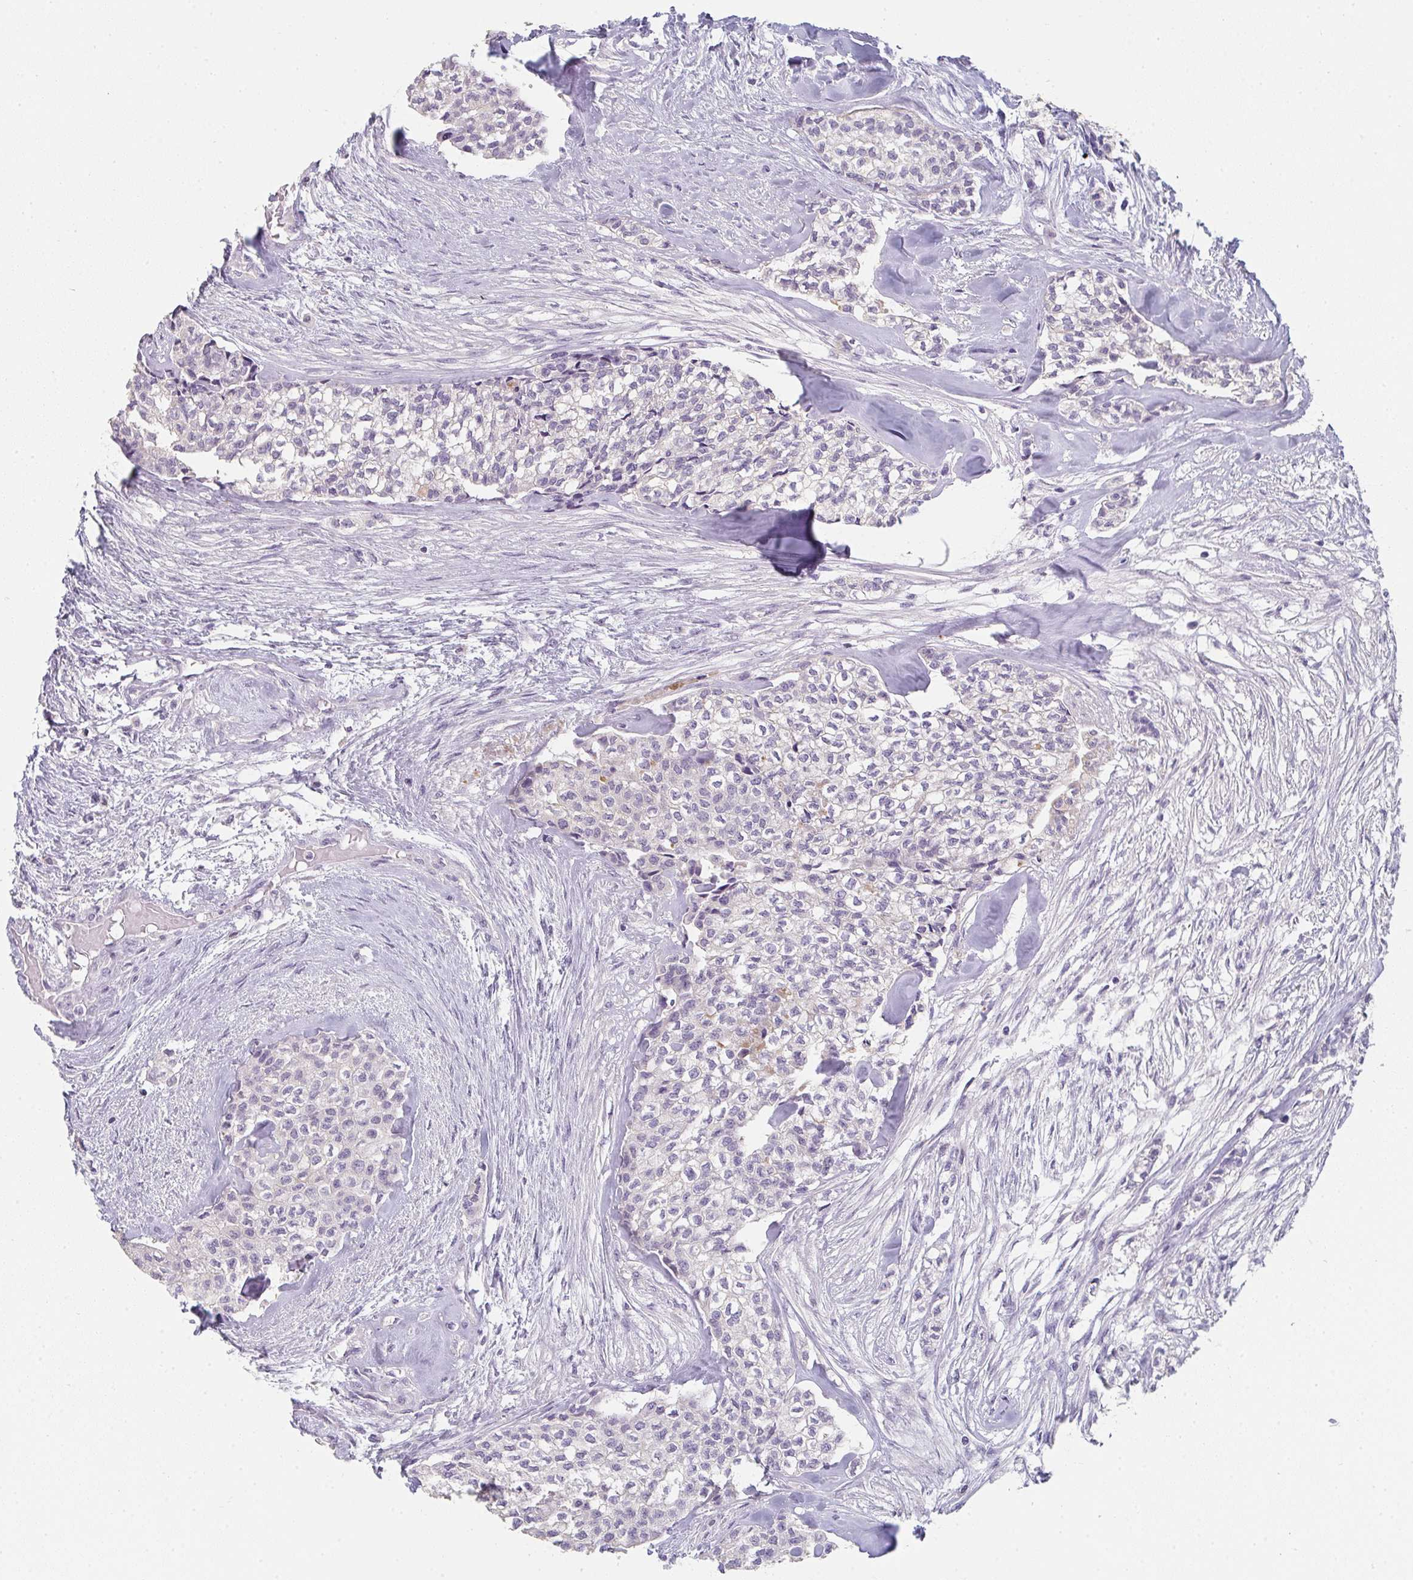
{"staining": {"intensity": "negative", "quantity": "none", "location": "none"}, "tissue": "head and neck cancer", "cell_type": "Tumor cells", "image_type": "cancer", "snomed": [{"axis": "morphology", "description": "Adenocarcinoma, NOS"}, {"axis": "topography", "description": "Head-Neck"}], "caption": "Protein analysis of adenocarcinoma (head and neck) exhibits no significant staining in tumor cells.", "gene": "C1QTNF8", "patient": {"sex": "male", "age": 81}}